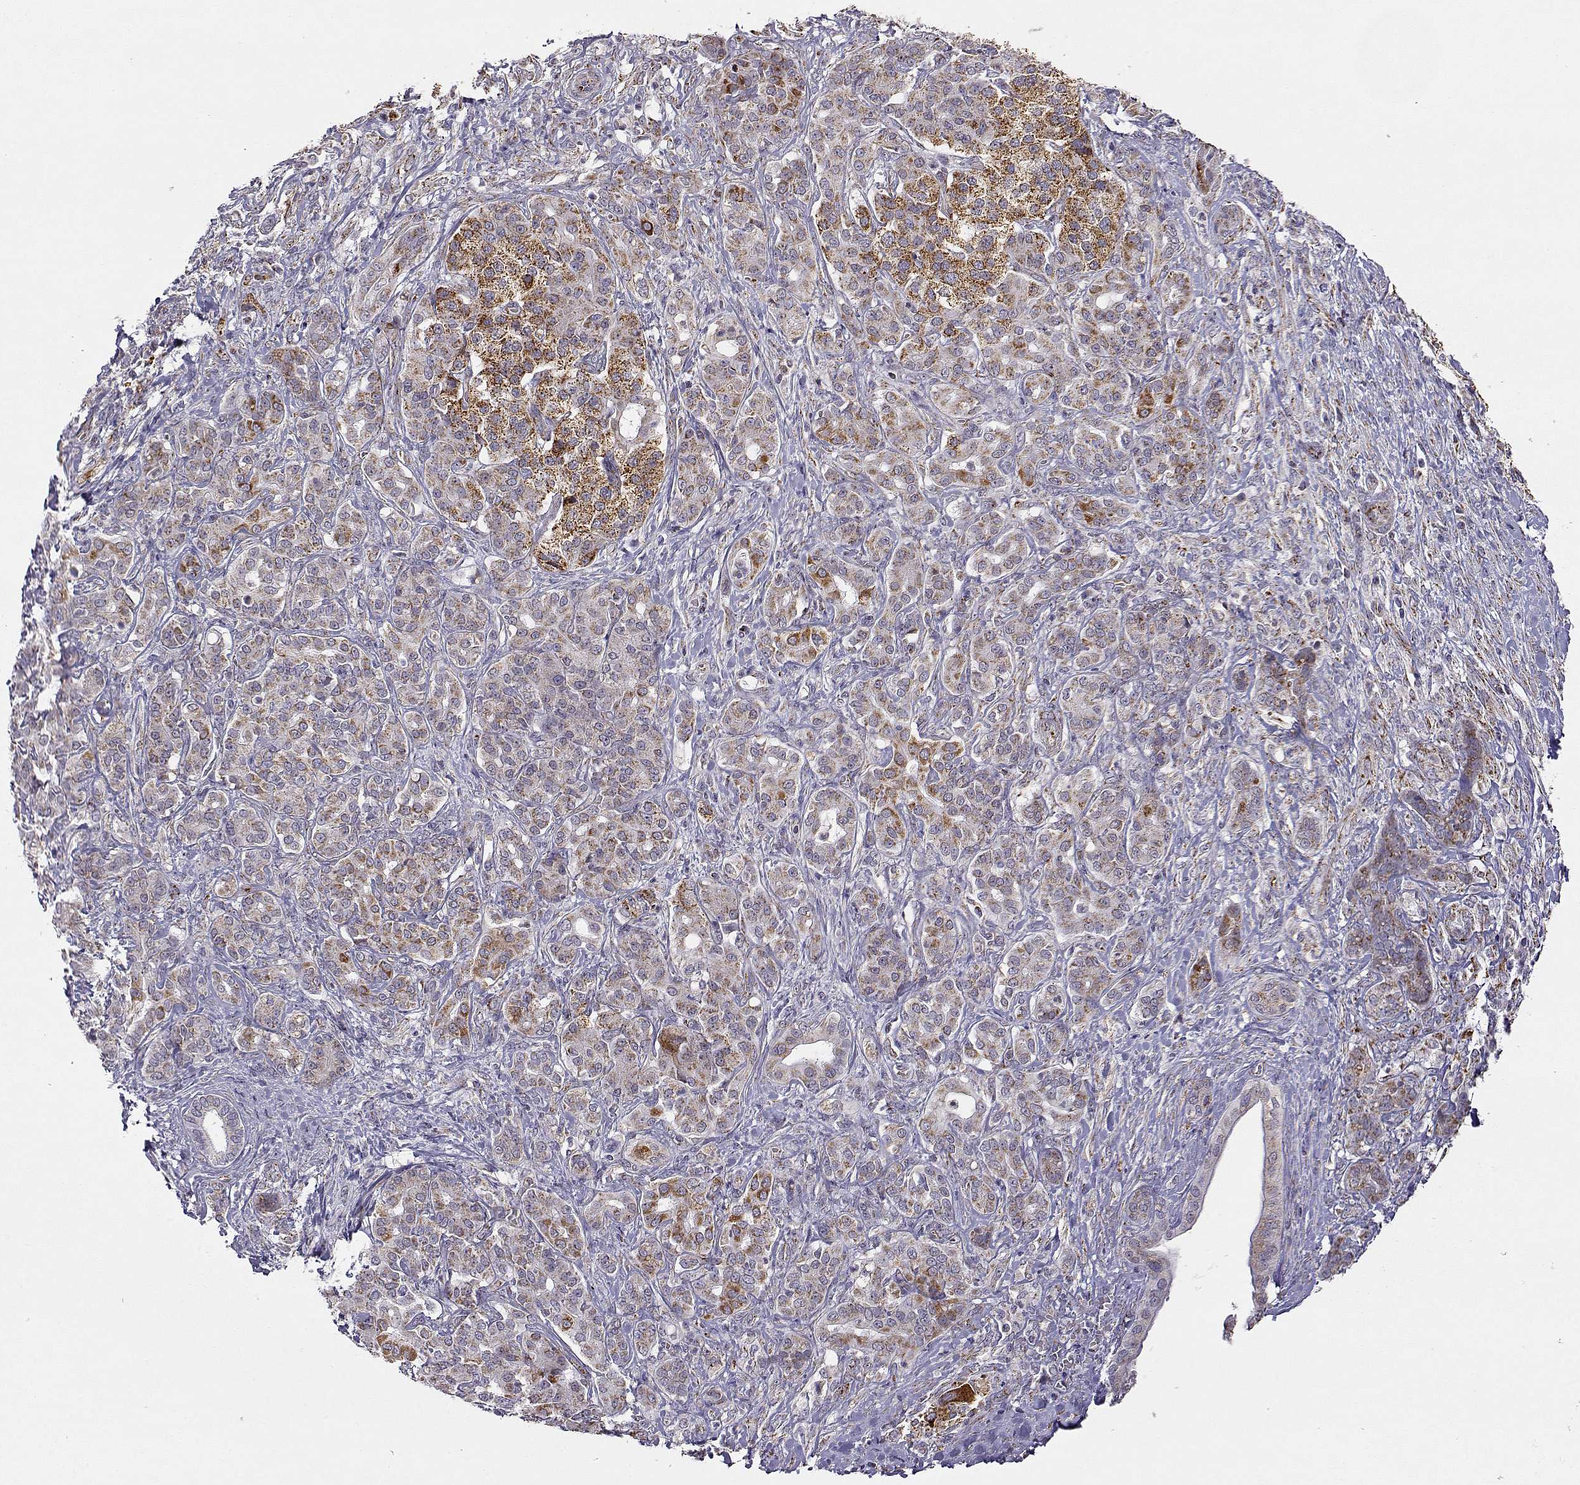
{"staining": {"intensity": "moderate", "quantity": "<25%", "location": "cytoplasmic/membranous"}, "tissue": "pancreatic cancer", "cell_type": "Tumor cells", "image_type": "cancer", "snomed": [{"axis": "morphology", "description": "Normal tissue, NOS"}, {"axis": "morphology", "description": "Inflammation, NOS"}, {"axis": "morphology", "description": "Adenocarcinoma, NOS"}, {"axis": "topography", "description": "Pancreas"}], "caption": "Pancreatic cancer (adenocarcinoma) was stained to show a protein in brown. There is low levels of moderate cytoplasmic/membranous staining in approximately <25% of tumor cells. The staining was performed using DAB, with brown indicating positive protein expression. Nuclei are stained blue with hematoxylin.", "gene": "EXOG", "patient": {"sex": "male", "age": 57}}